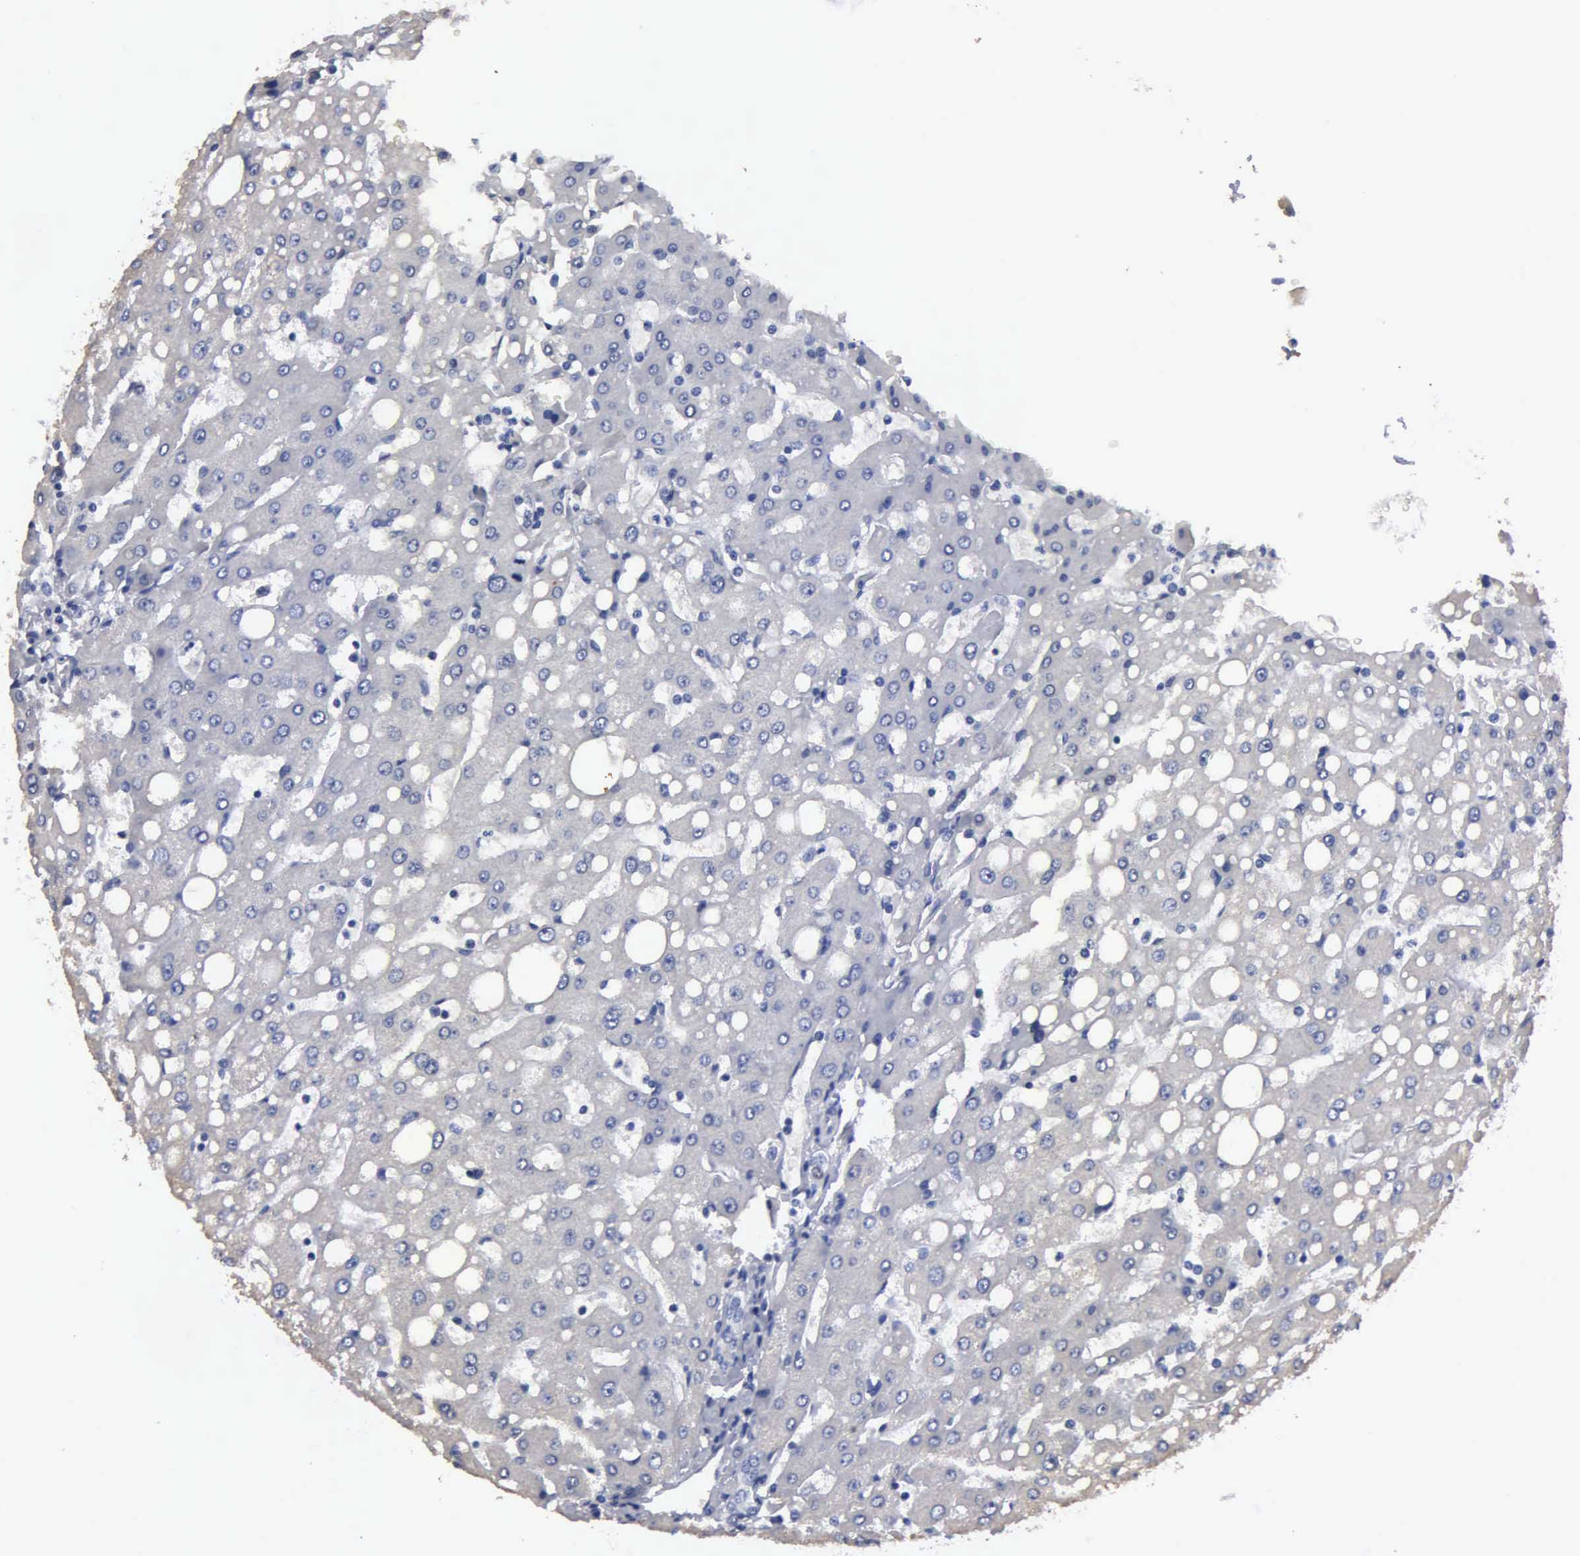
{"staining": {"intensity": "negative", "quantity": "none", "location": "none"}, "tissue": "liver", "cell_type": "Cholangiocytes", "image_type": "normal", "snomed": [{"axis": "morphology", "description": "Normal tissue, NOS"}, {"axis": "topography", "description": "Liver"}], "caption": "DAB immunohistochemical staining of unremarkable liver displays no significant positivity in cholangiocytes. (Brightfield microscopy of DAB immunohistochemistry at high magnification).", "gene": "TXLNG", "patient": {"sex": "male", "age": 49}}